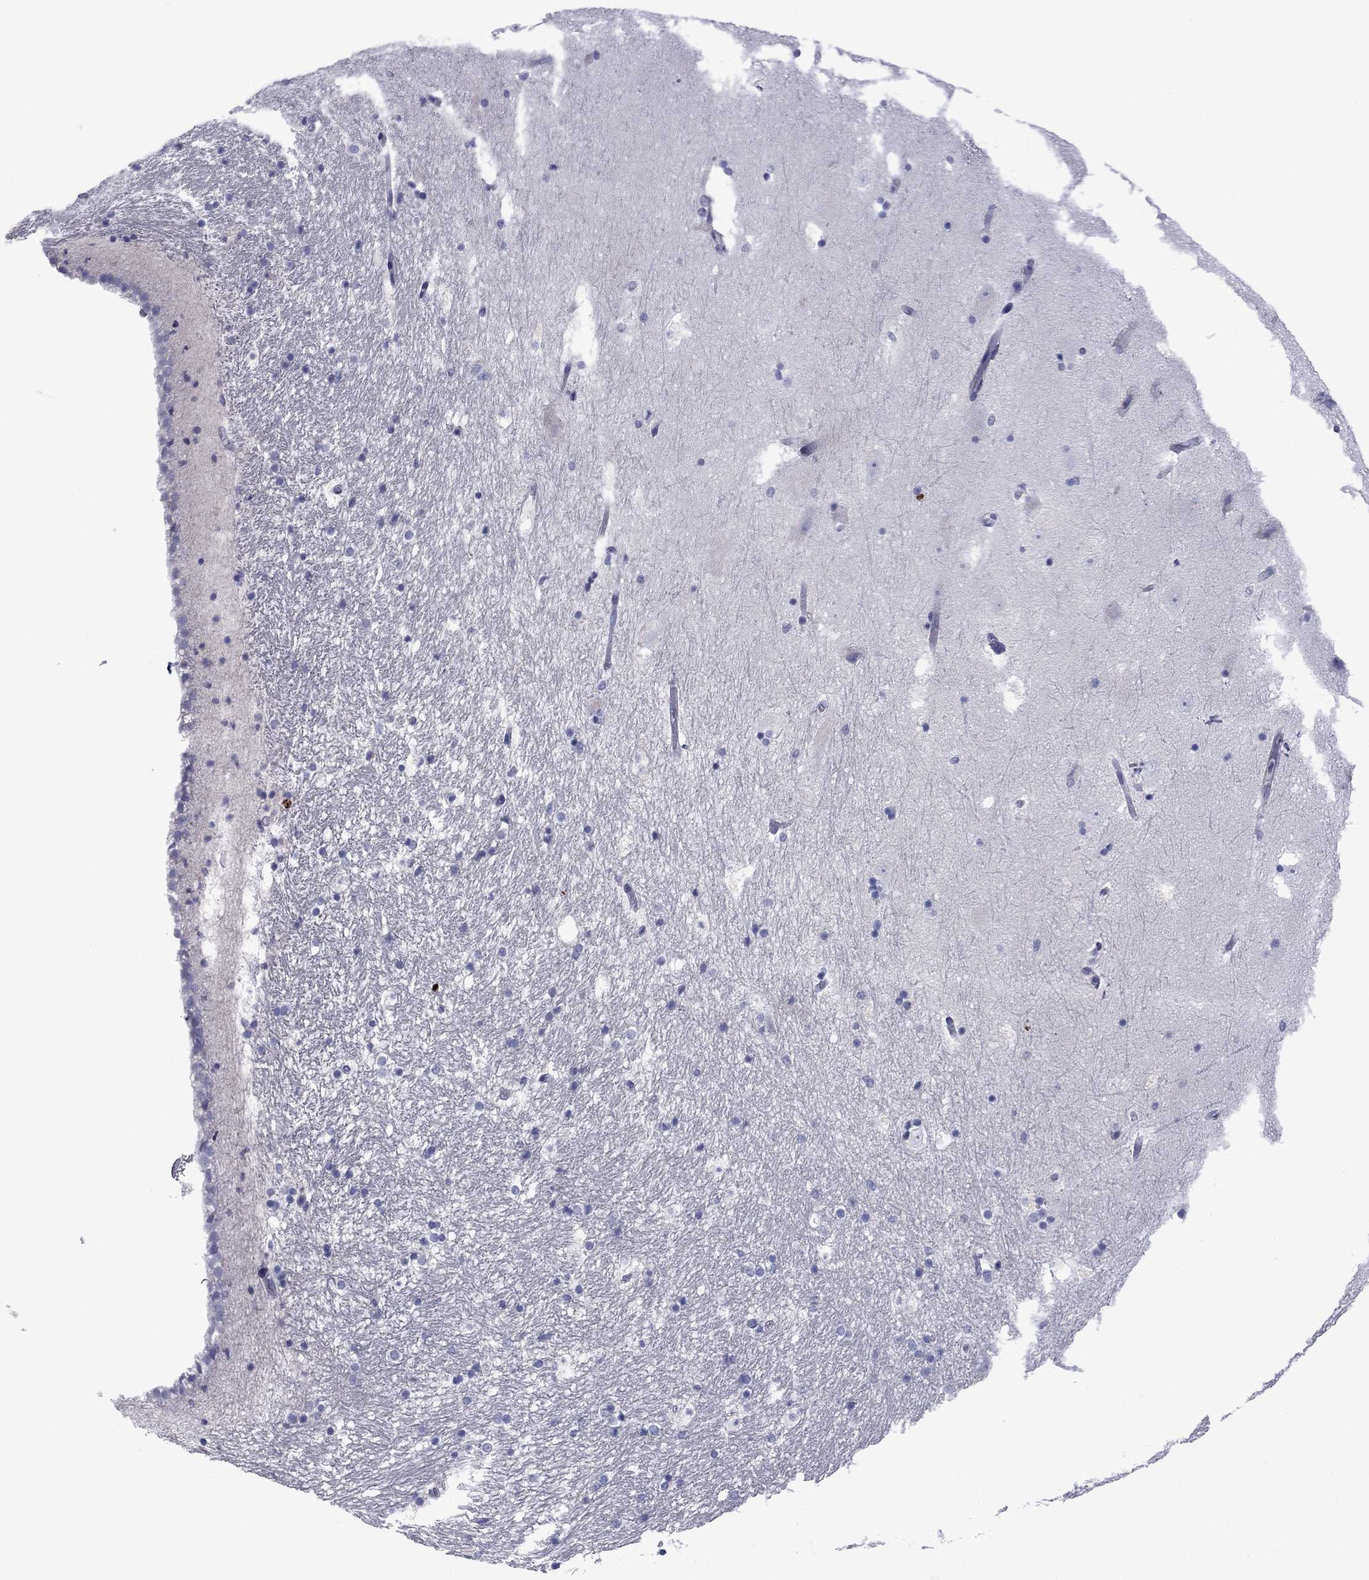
{"staining": {"intensity": "negative", "quantity": "none", "location": "none"}, "tissue": "hippocampus", "cell_type": "Glial cells", "image_type": "normal", "snomed": [{"axis": "morphology", "description": "Normal tissue, NOS"}, {"axis": "topography", "description": "Hippocampus"}], "caption": "IHC micrograph of benign hippocampus: human hippocampus stained with DAB demonstrates no significant protein expression in glial cells. Brightfield microscopy of IHC stained with DAB (brown) and hematoxylin (blue), captured at high magnification.", "gene": "TMPRSS11A", "patient": {"sex": "male", "age": 51}}